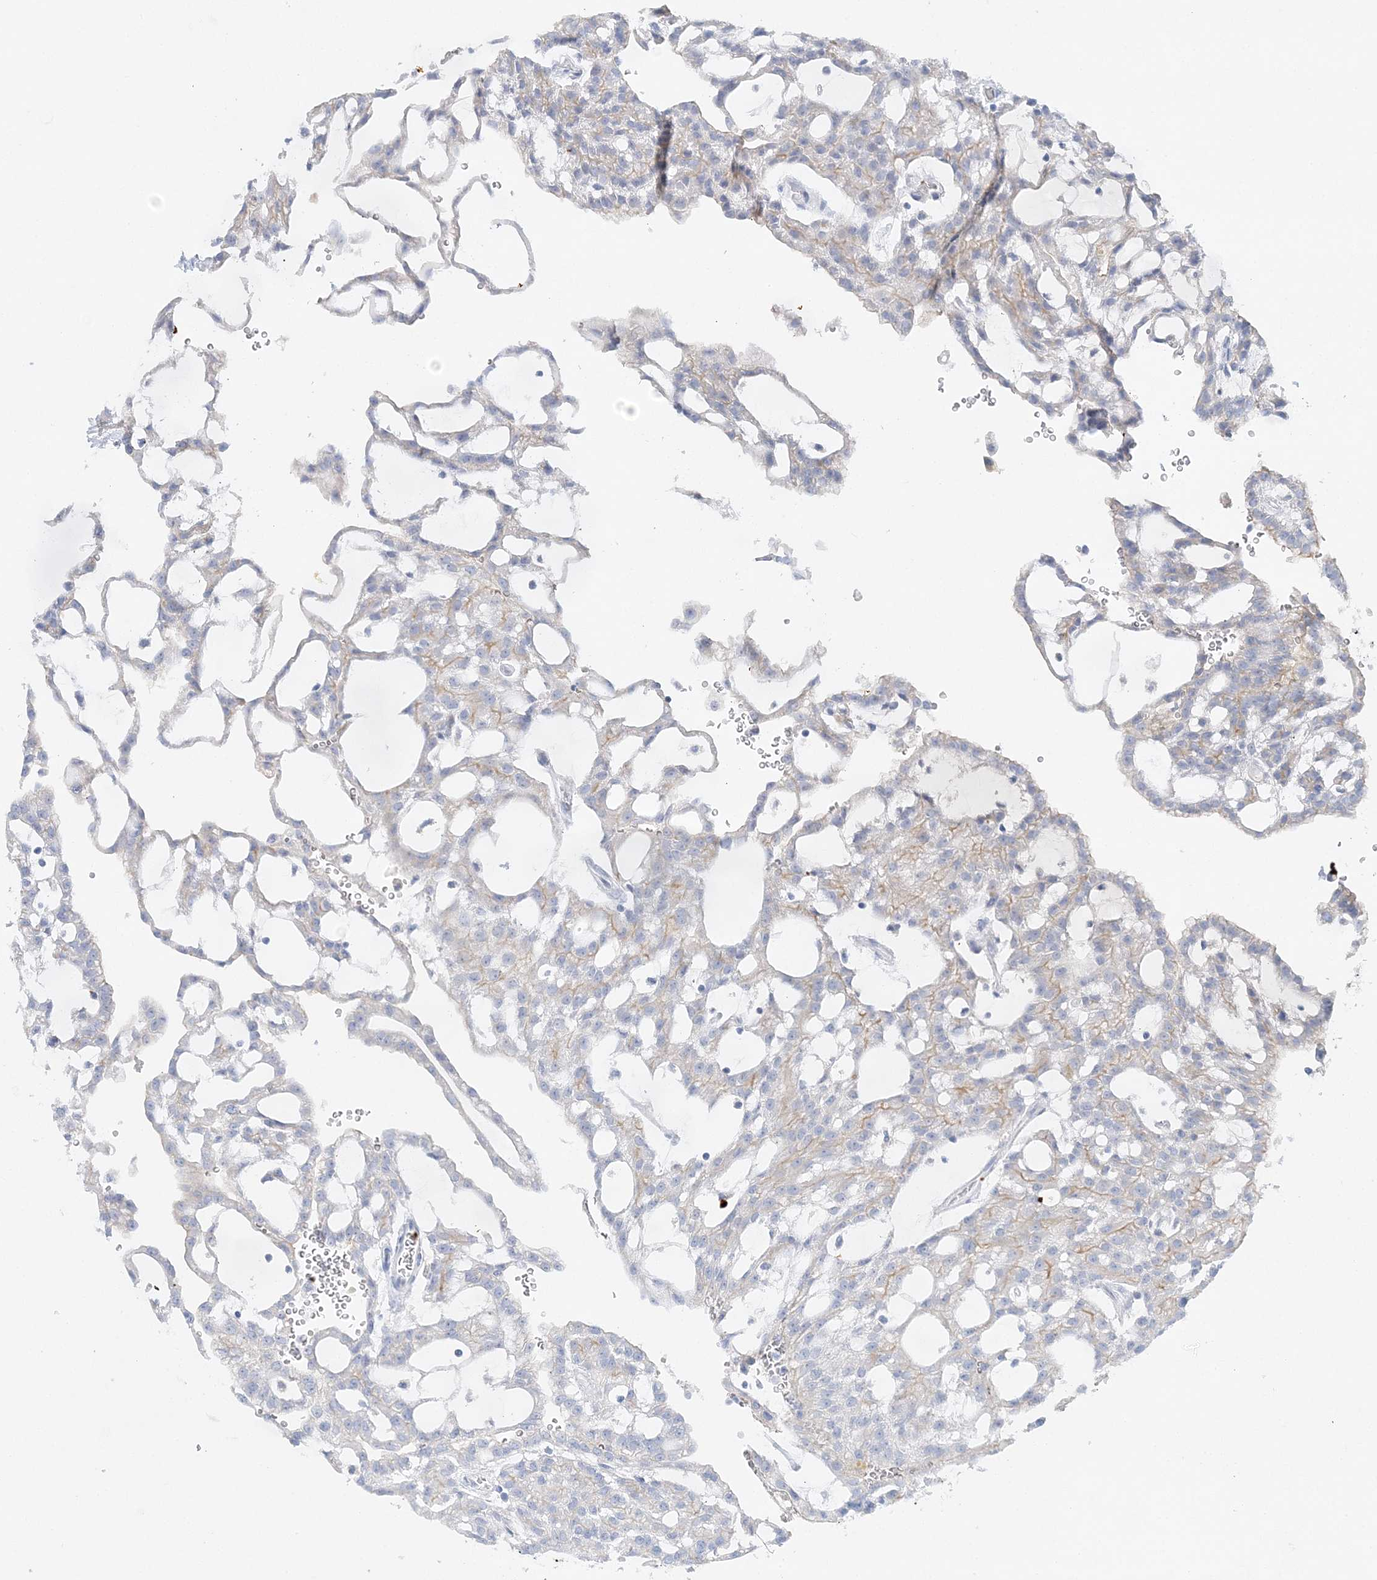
{"staining": {"intensity": "negative", "quantity": "none", "location": "none"}, "tissue": "renal cancer", "cell_type": "Tumor cells", "image_type": "cancer", "snomed": [{"axis": "morphology", "description": "Adenocarcinoma, NOS"}, {"axis": "topography", "description": "Kidney"}], "caption": "Tumor cells show no significant protein staining in adenocarcinoma (renal). (DAB (3,3'-diaminobenzidine) immunohistochemistry, high magnification).", "gene": "SLC5A6", "patient": {"sex": "male", "age": 63}}